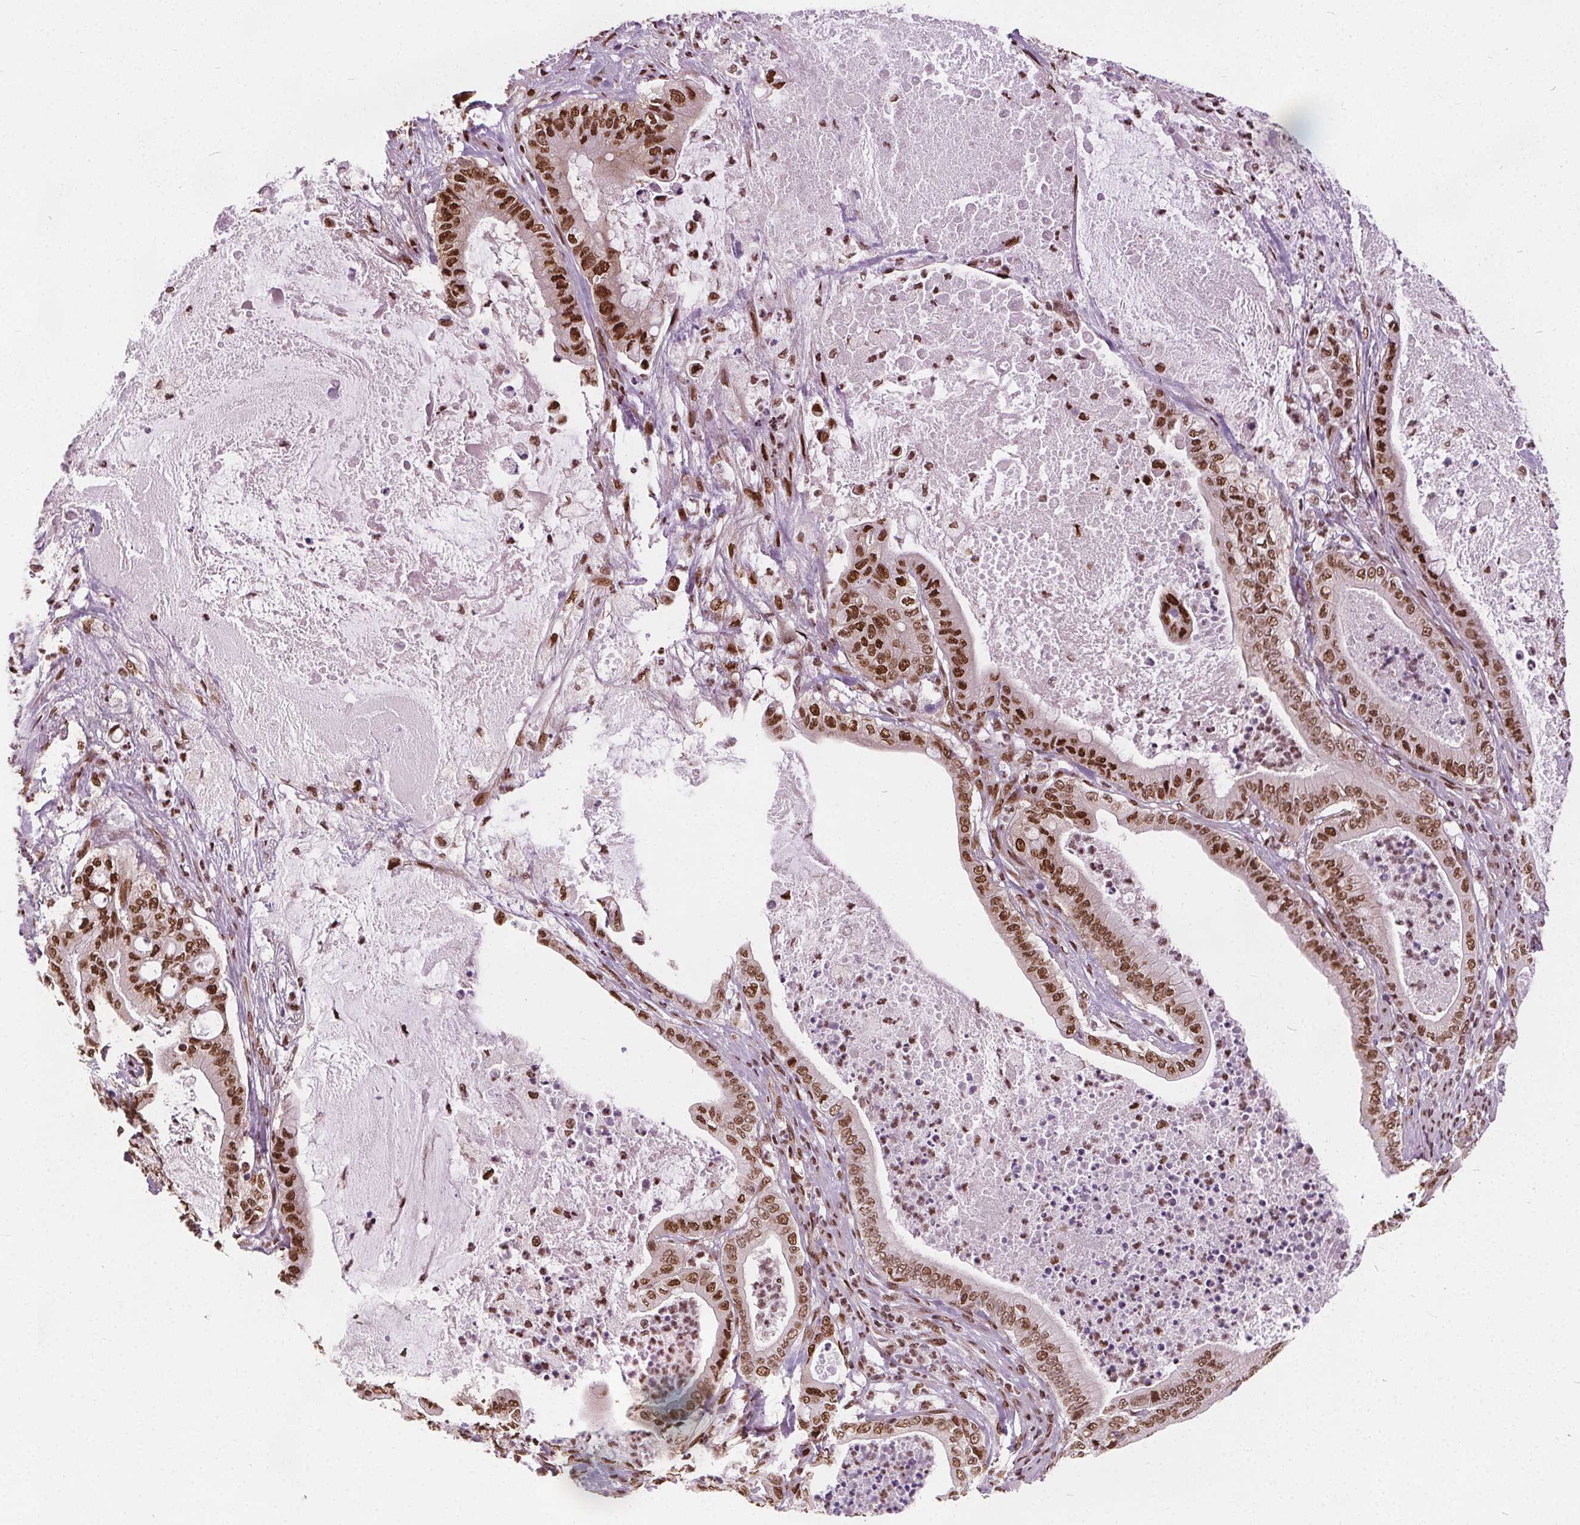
{"staining": {"intensity": "strong", "quantity": ">75%", "location": "nuclear"}, "tissue": "pancreatic cancer", "cell_type": "Tumor cells", "image_type": "cancer", "snomed": [{"axis": "morphology", "description": "Adenocarcinoma, NOS"}, {"axis": "topography", "description": "Pancreas"}], "caption": "Immunohistochemical staining of human adenocarcinoma (pancreatic) displays high levels of strong nuclear protein positivity in approximately >75% of tumor cells.", "gene": "ISLR2", "patient": {"sex": "male", "age": 71}}